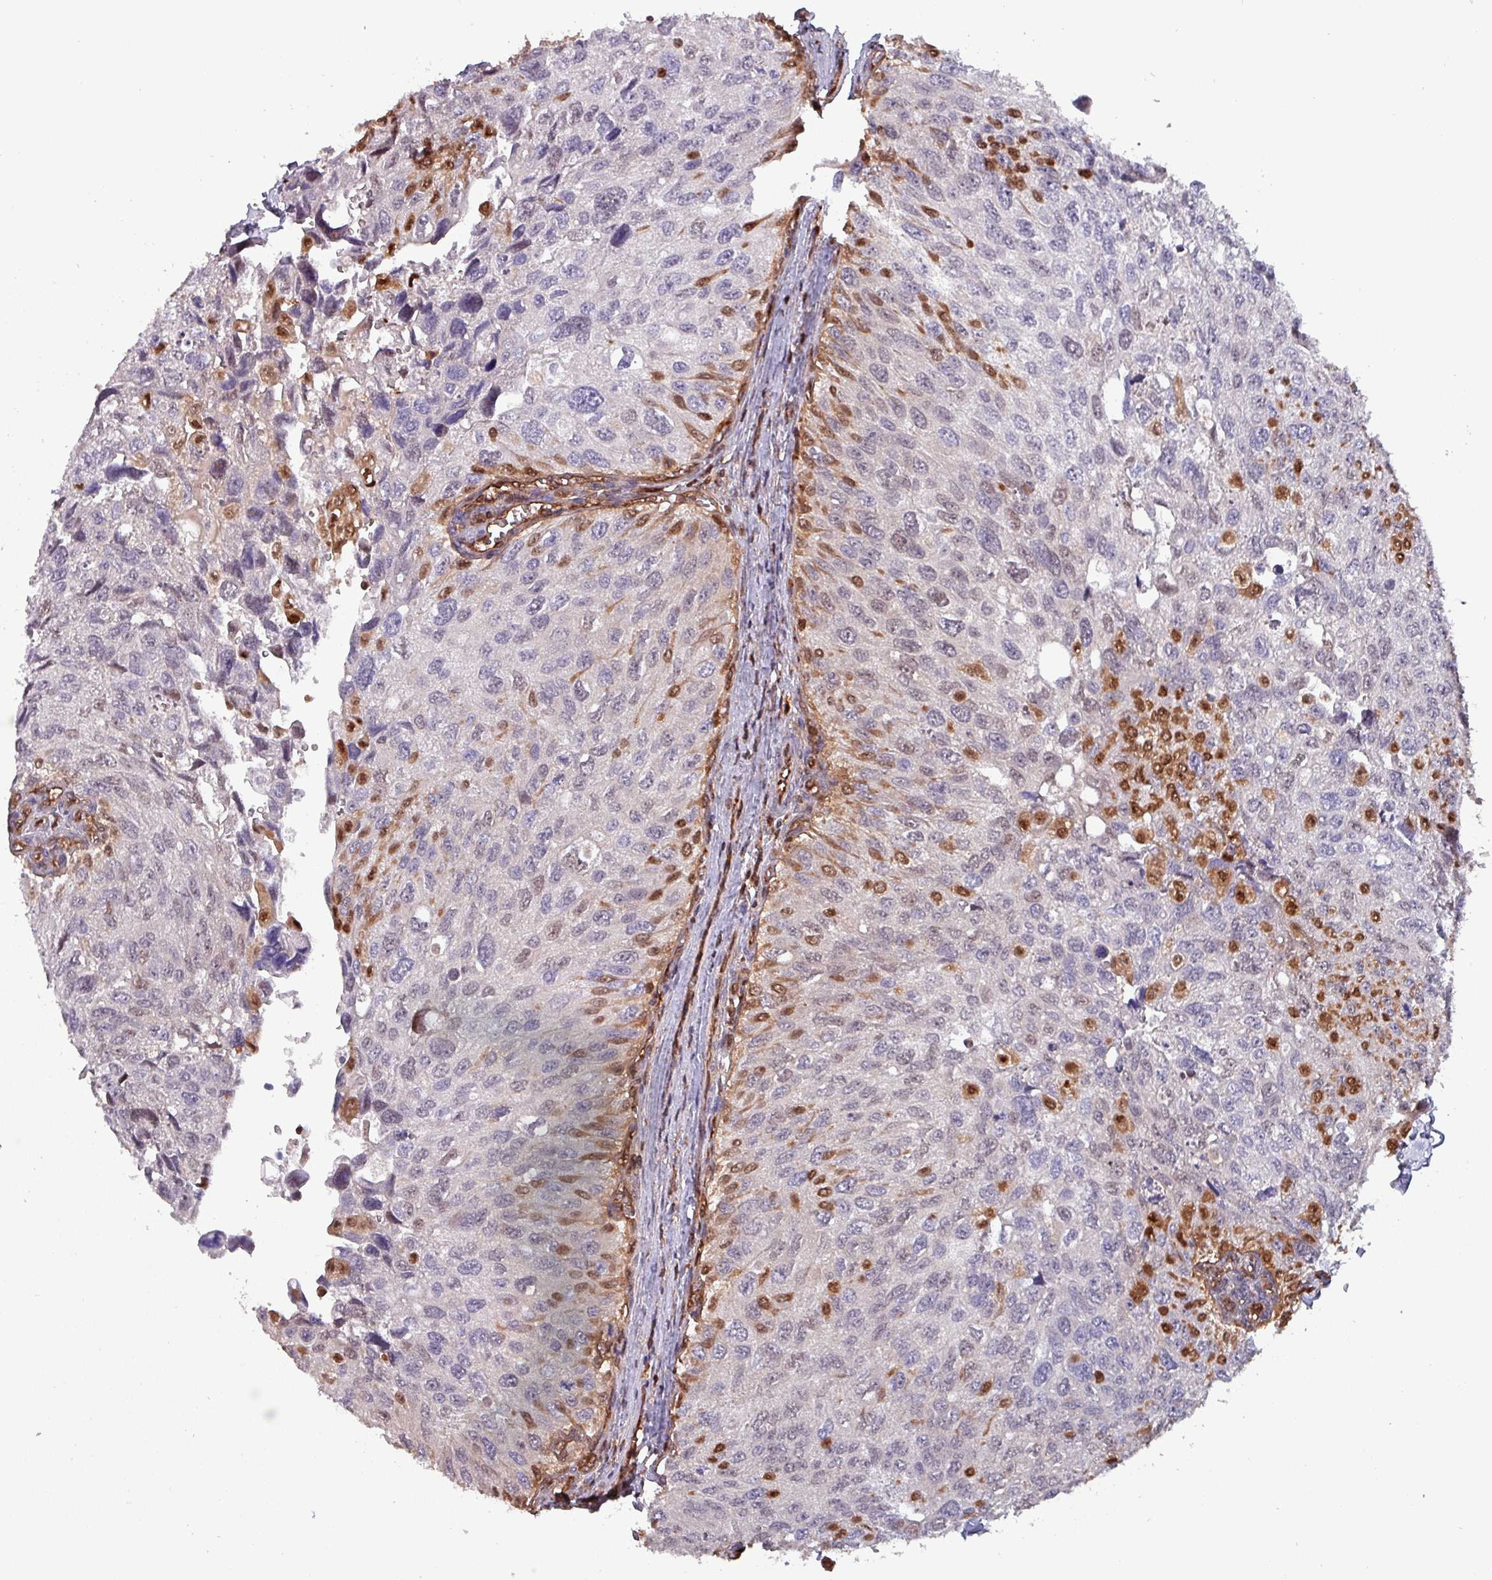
{"staining": {"intensity": "moderate", "quantity": "<25%", "location": "cytoplasmic/membranous,nuclear"}, "tissue": "urothelial cancer", "cell_type": "Tumor cells", "image_type": "cancer", "snomed": [{"axis": "morphology", "description": "Urothelial carcinoma, NOS"}, {"axis": "topography", "description": "Urinary bladder"}], "caption": "A photomicrograph of urothelial cancer stained for a protein exhibits moderate cytoplasmic/membranous and nuclear brown staining in tumor cells.", "gene": "PSMB8", "patient": {"sex": "male", "age": 80}}